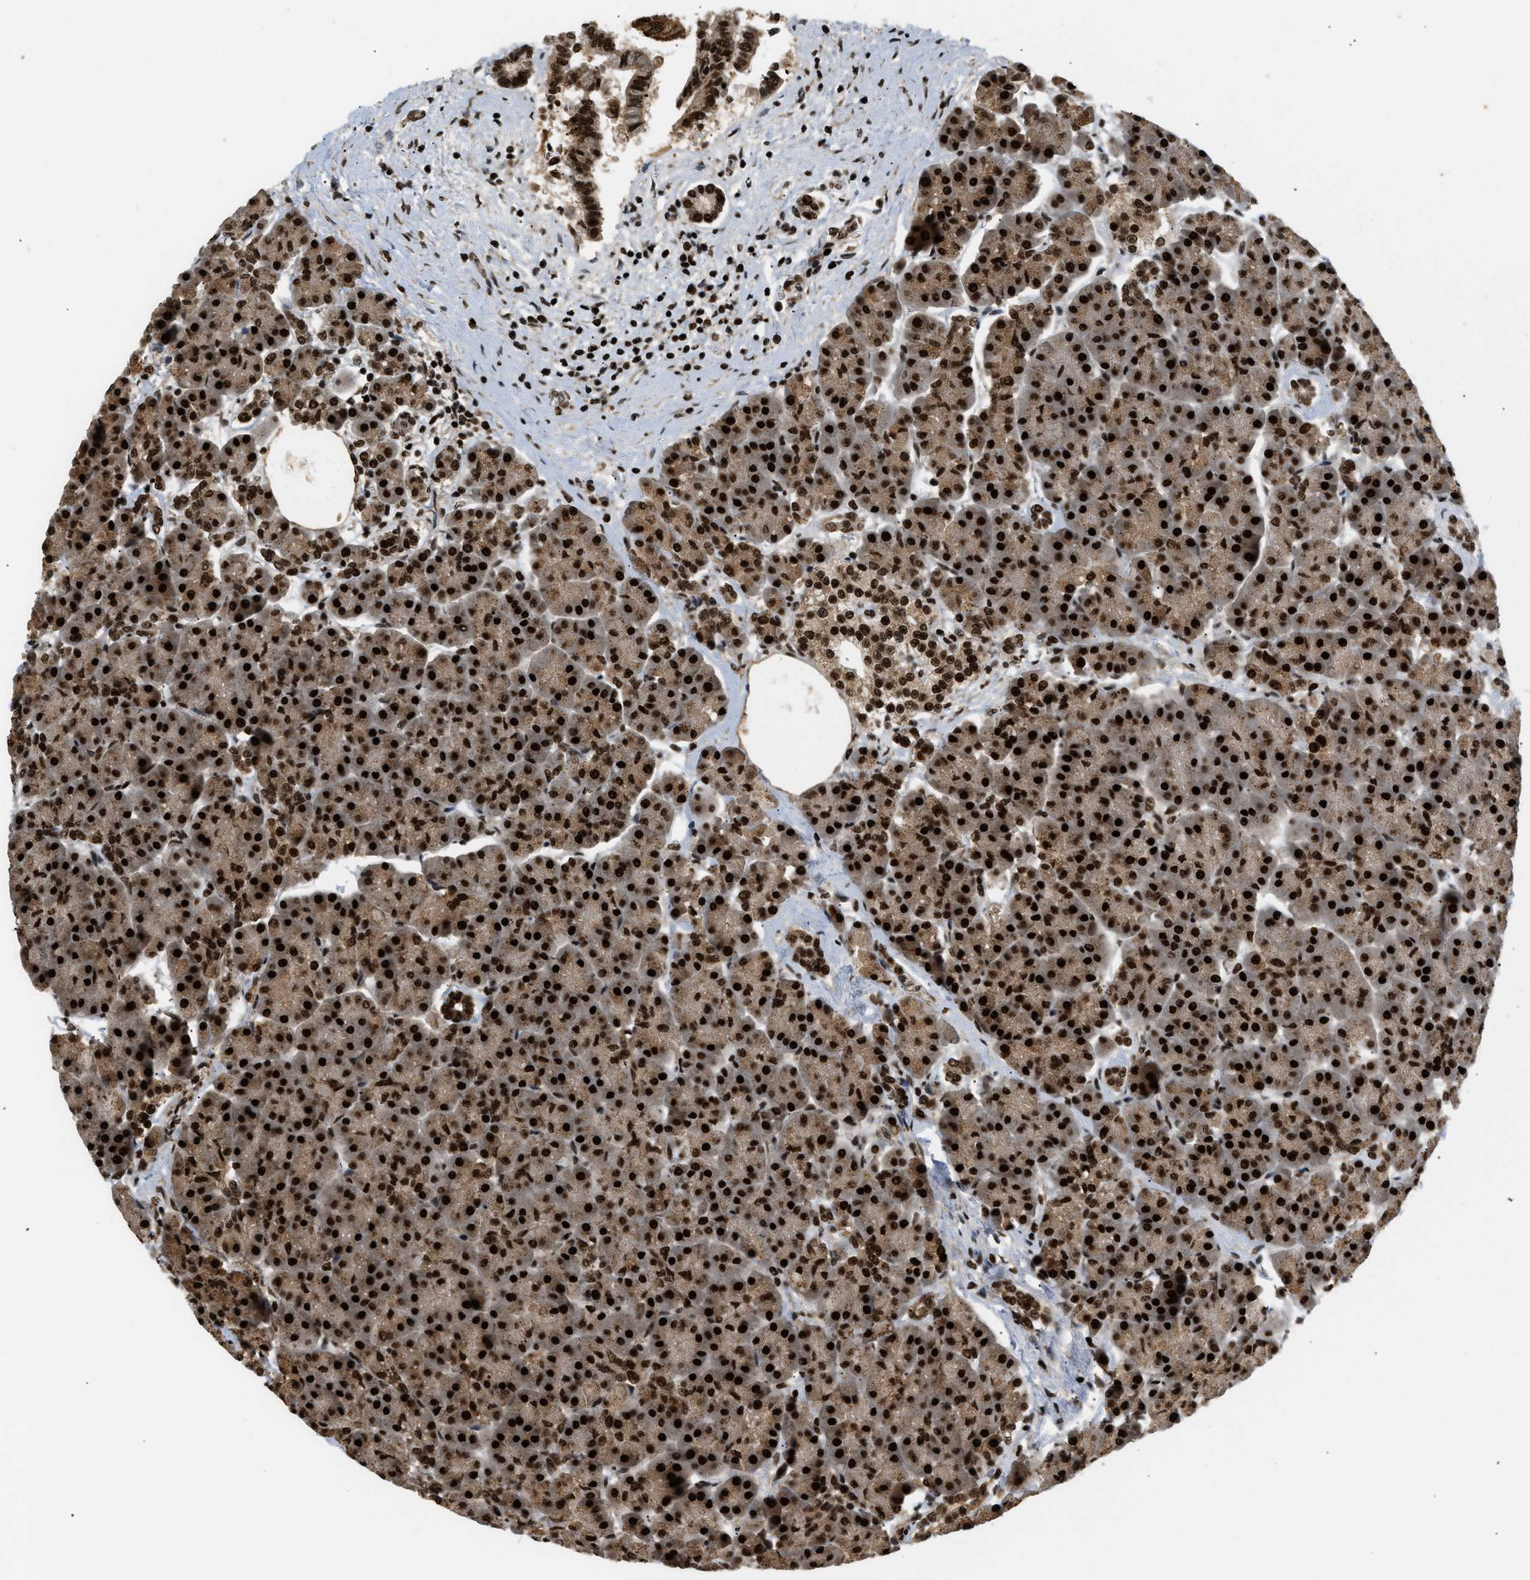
{"staining": {"intensity": "strong", "quantity": ">75%", "location": "cytoplasmic/membranous,nuclear"}, "tissue": "pancreas", "cell_type": "Exocrine glandular cells", "image_type": "normal", "snomed": [{"axis": "morphology", "description": "Normal tissue, NOS"}, {"axis": "topography", "description": "Pancreas"}], "caption": "DAB (3,3'-diaminobenzidine) immunohistochemical staining of benign pancreas shows strong cytoplasmic/membranous,nuclear protein staining in approximately >75% of exocrine glandular cells. (DAB IHC with brightfield microscopy, high magnification).", "gene": "RBM5", "patient": {"sex": "female", "age": 70}}